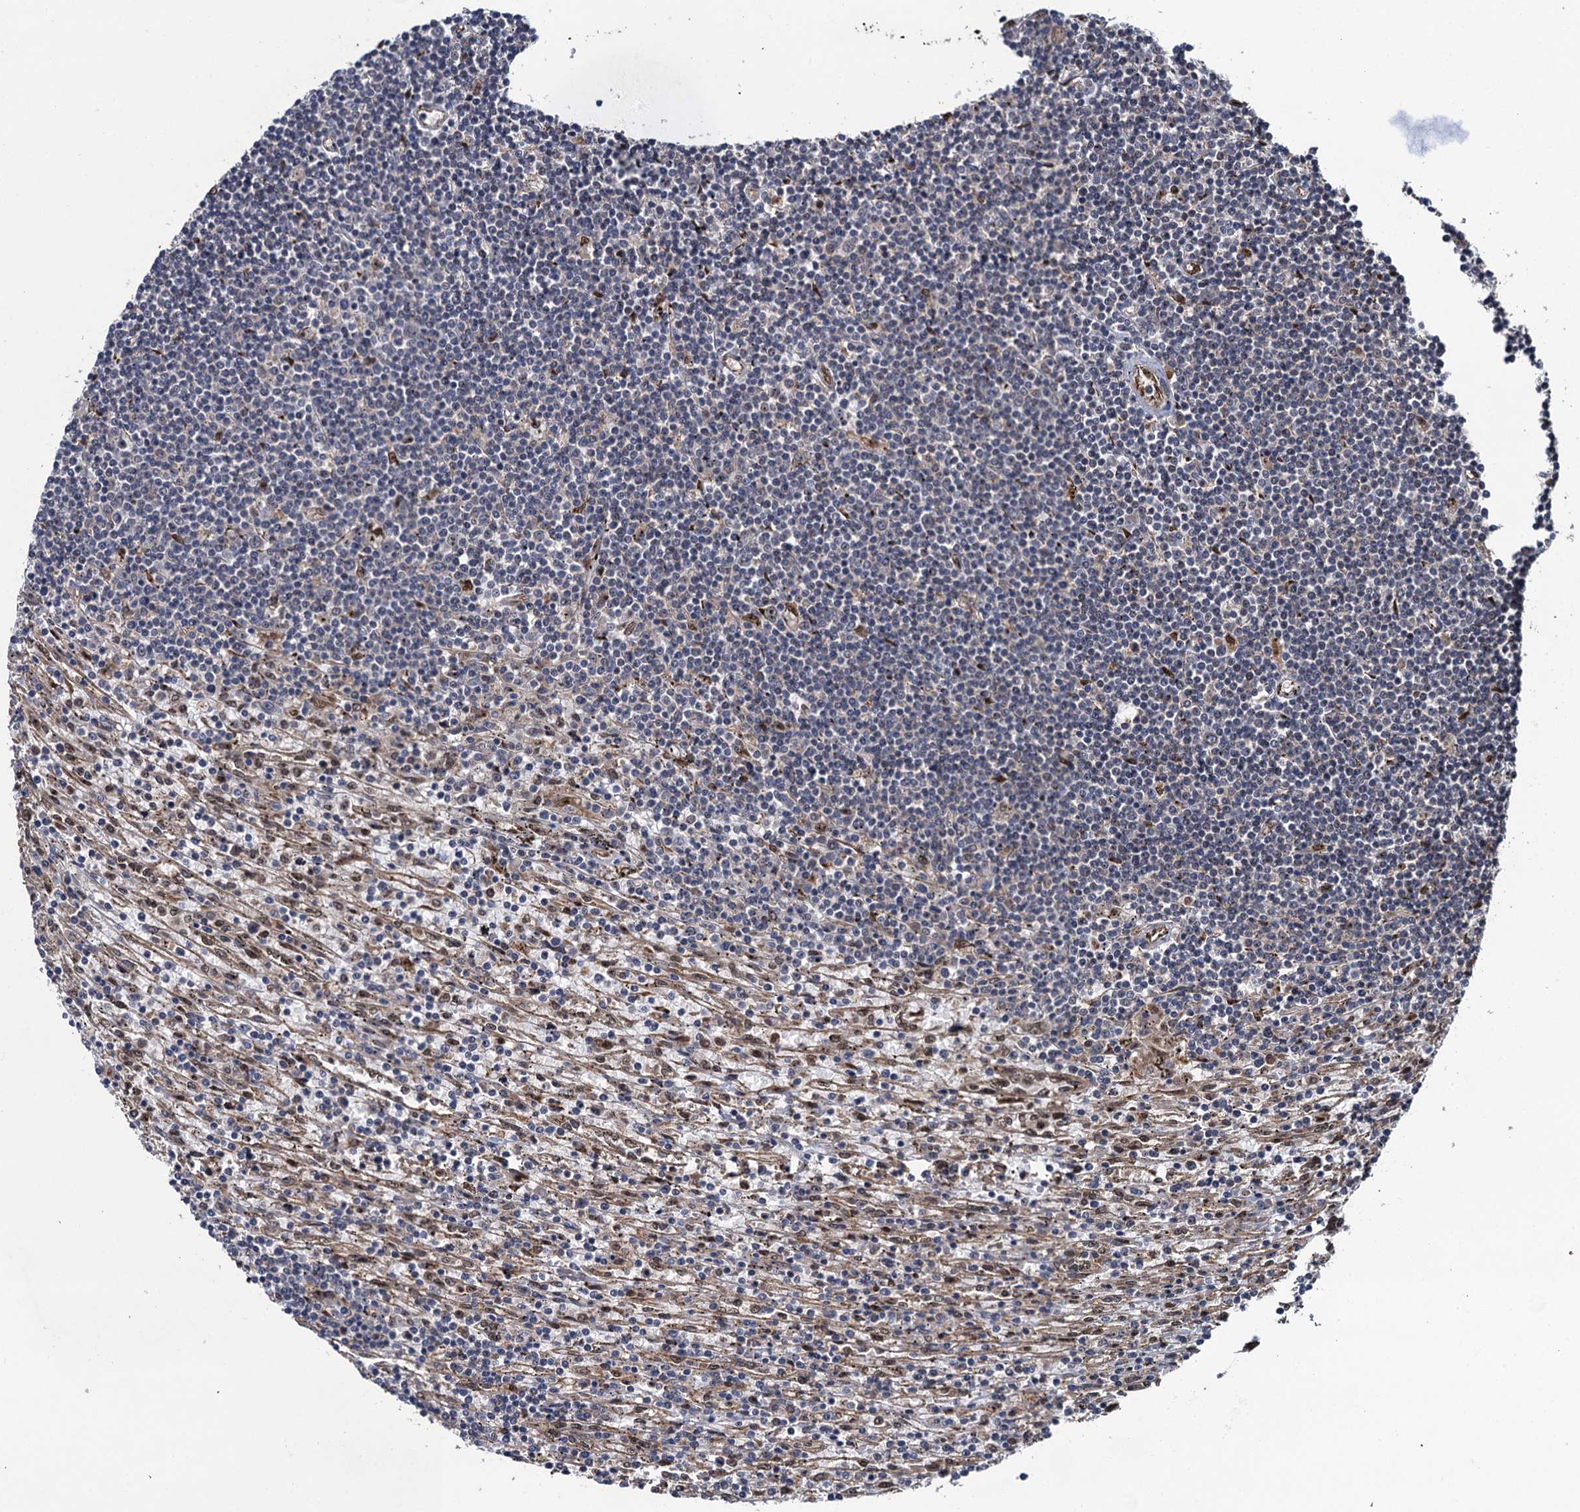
{"staining": {"intensity": "negative", "quantity": "none", "location": "none"}, "tissue": "lymphoma", "cell_type": "Tumor cells", "image_type": "cancer", "snomed": [{"axis": "morphology", "description": "Malignant lymphoma, non-Hodgkin's type, Low grade"}, {"axis": "topography", "description": "Spleen"}], "caption": "IHC of human lymphoma reveals no staining in tumor cells.", "gene": "EVX2", "patient": {"sex": "male", "age": 76}}